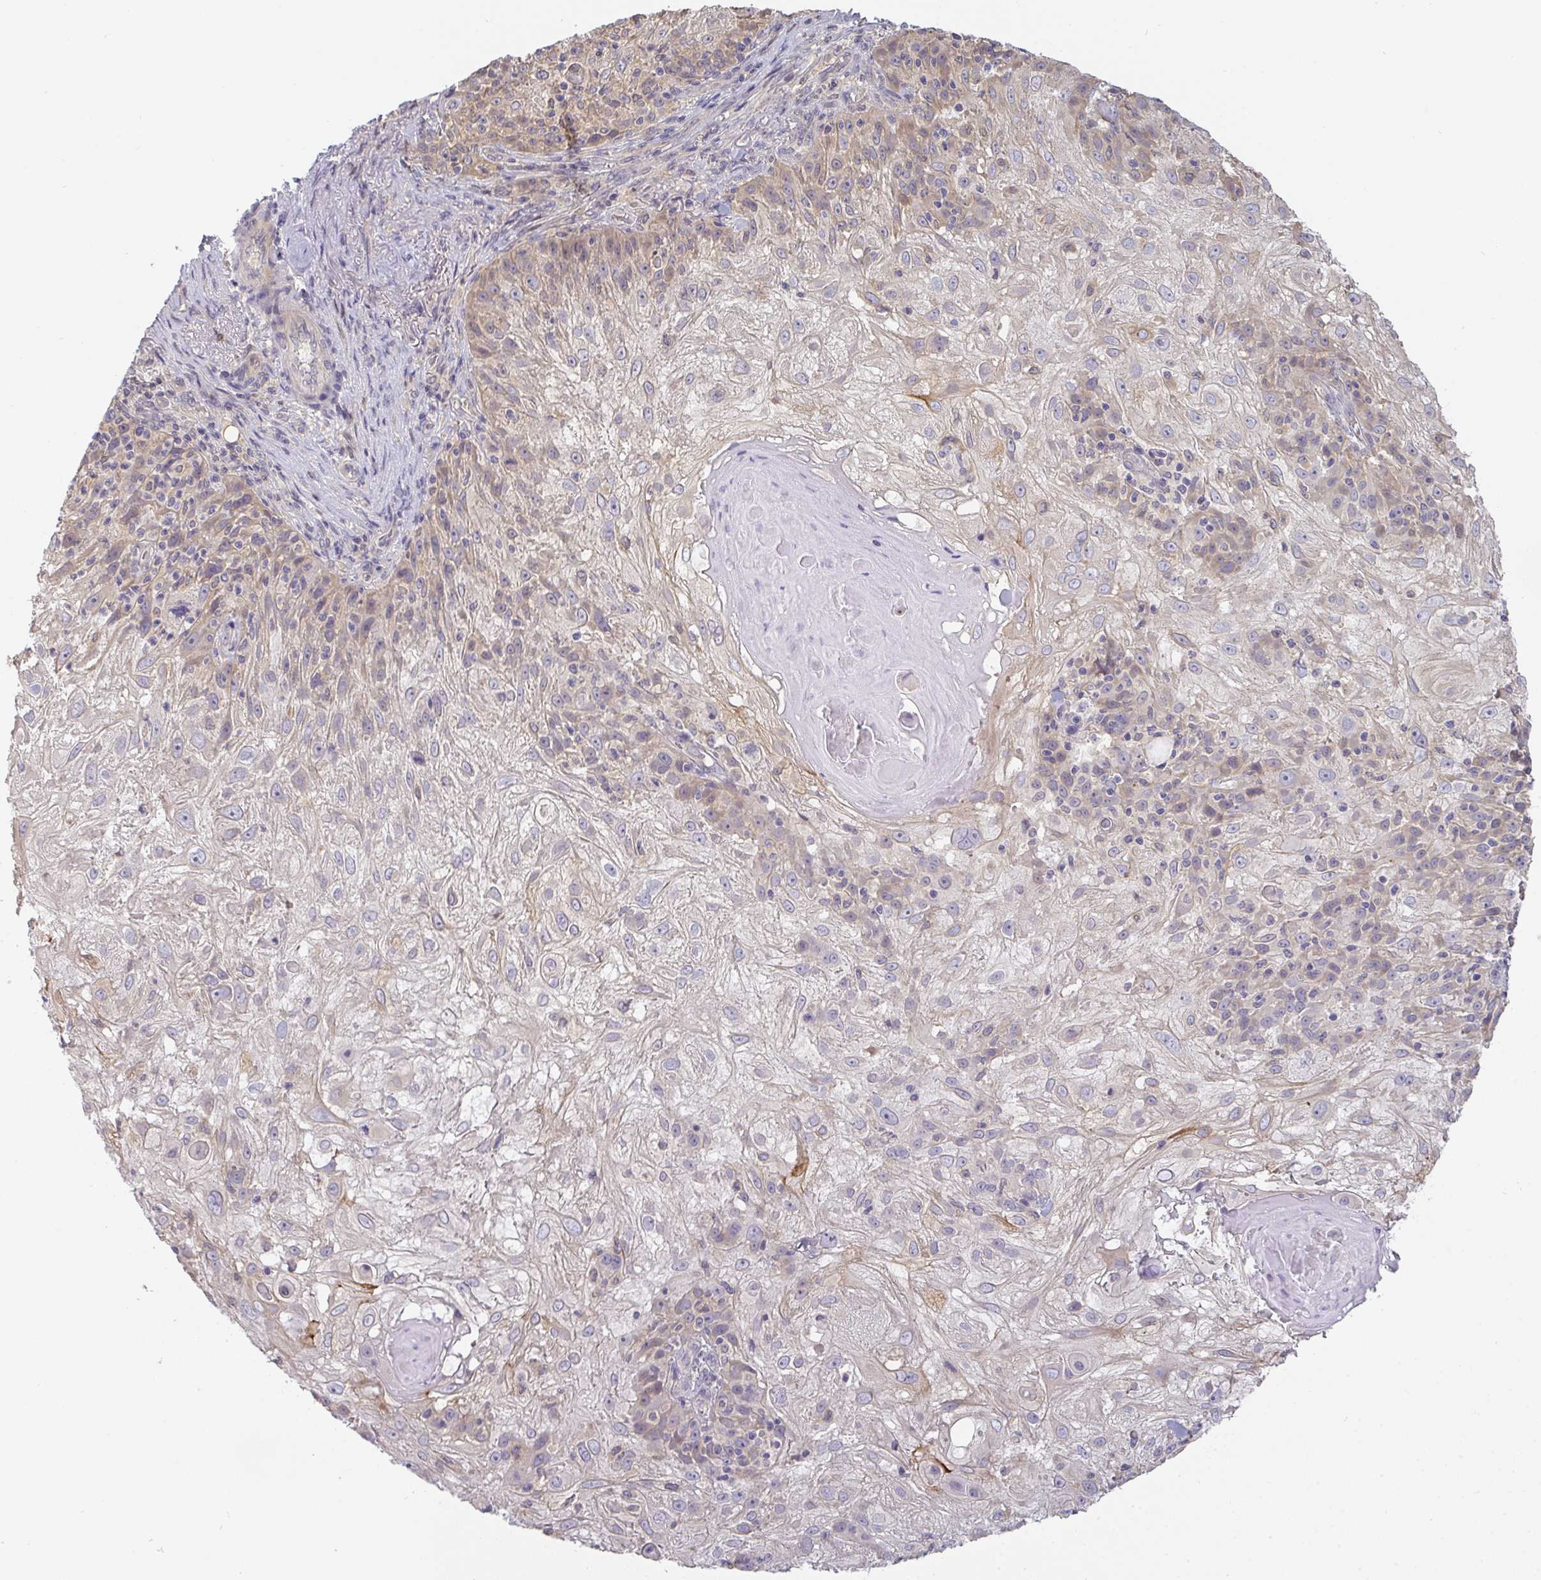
{"staining": {"intensity": "weak", "quantity": "25%-75%", "location": "cytoplasmic/membranous"}, "tissue": "skin cancer", "cell_type": "Tumor cells", "image_type": "cancer", "snomed": [{"axis": "morphology", "description": "Normal tissue, NOS"}, {"axis": "morphology", "description": "Squamous cell carcinoma, NOS"}, {"axis": "topography", "description": "Skin"}], "caption": "Immunohistochemistry staining of skin squamous cell carcinoma, which shows low levels of weak cytoplasmic/membranous expression in approximately 25%-75% of tumor cells indicating weak cytoplasmic/membranous protein staining. The staining was performed using DAB (brown) for protein detection and nuclei were counterstained in hematoxylin (blue).", "gene": "GSDMB", "patient": {"sex": "female", "age": 83}}